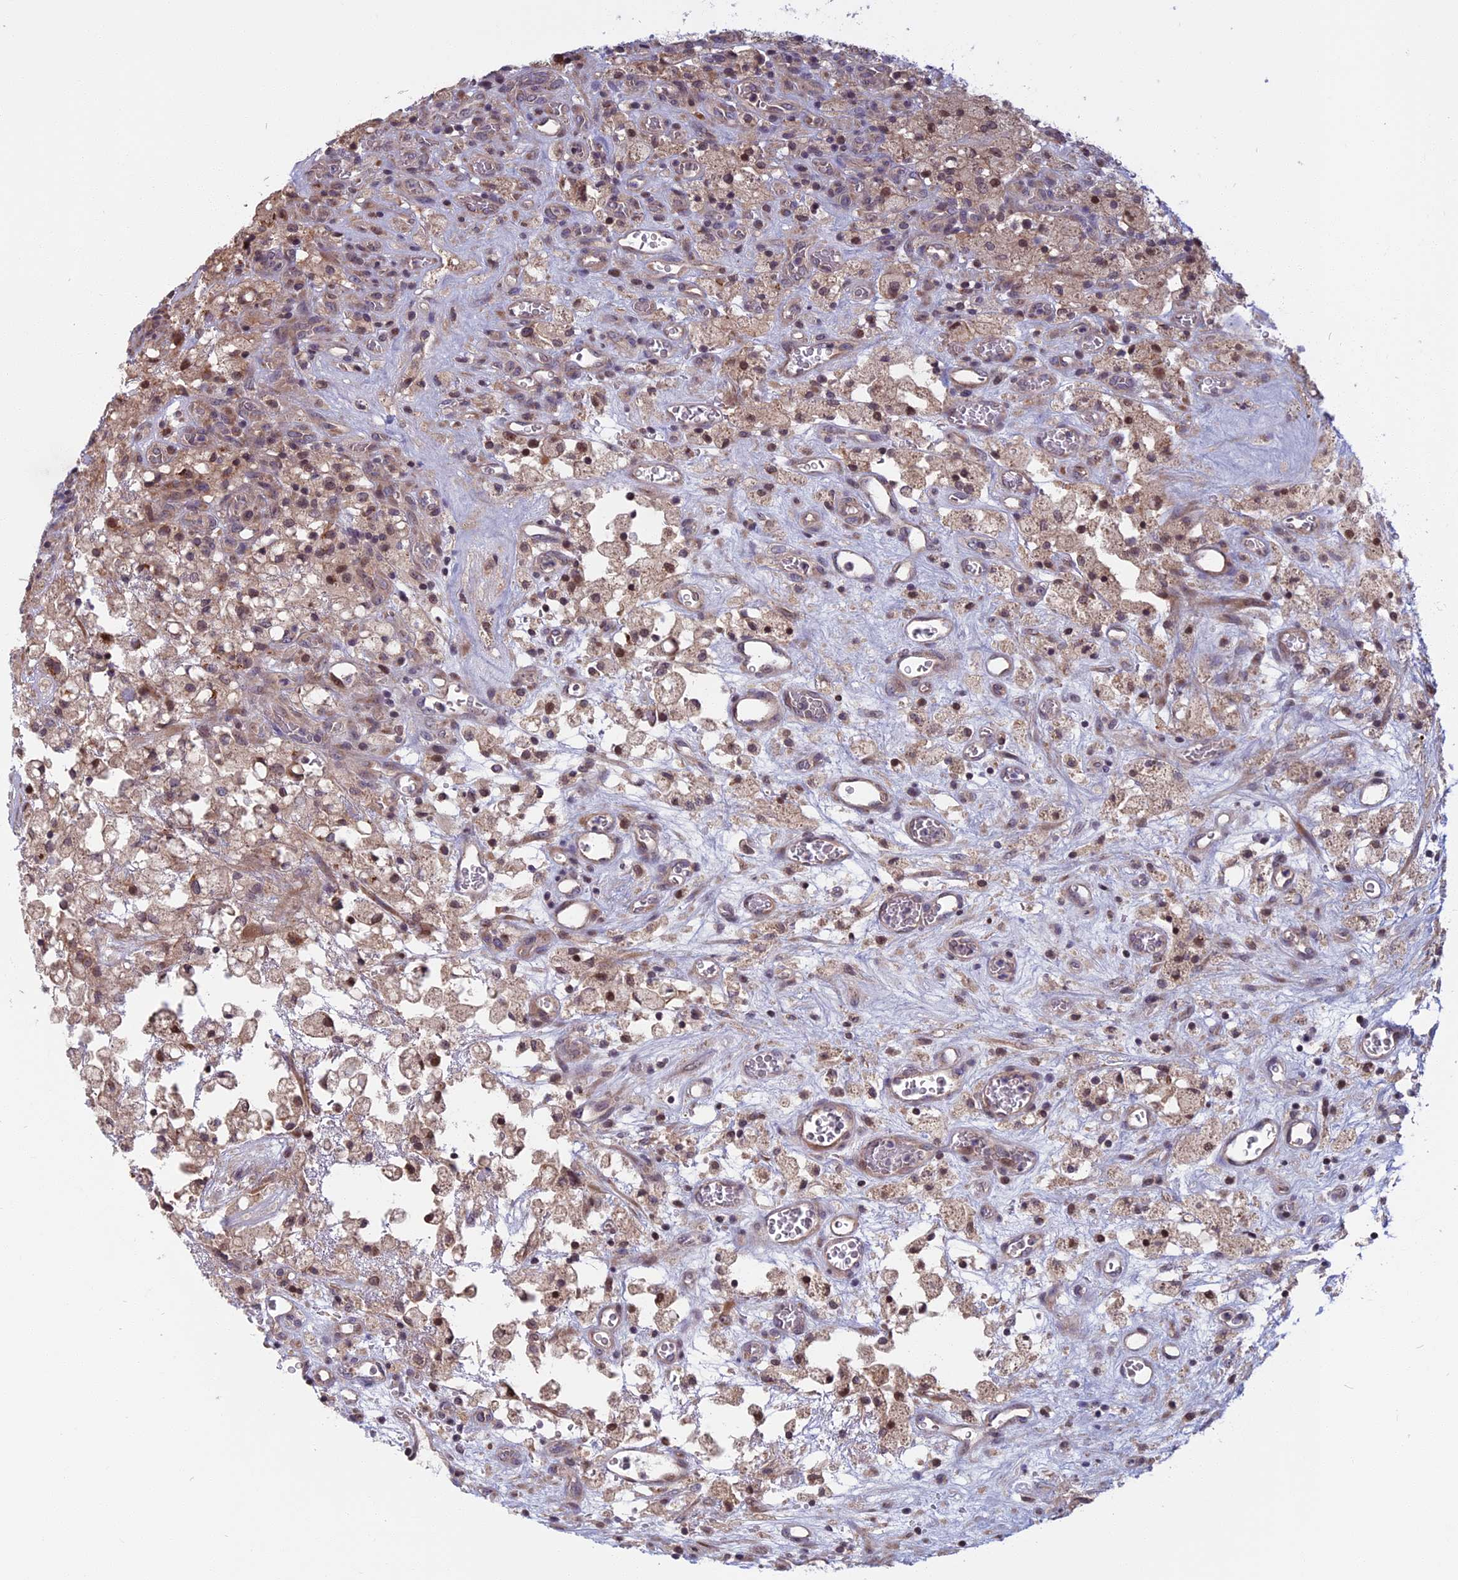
{"staining": {"intensity": "weak", "quantity": "<25%", "location": "nuclear"}, "tissue": "glioma", "cell_type": "Tumor cells", "image_type": "cancer", "snomed": [{"axis": "morphology", "description": "Glioma, malignant, High grade"}, {"axis": "topography", "description": "Brain"}], "caption": "The photomicrograph displays no significant staining in tumor cells of malignant high-grade glioma.", "gene": "CCDC113", "patient": {"sex": "male", "age": 76}}